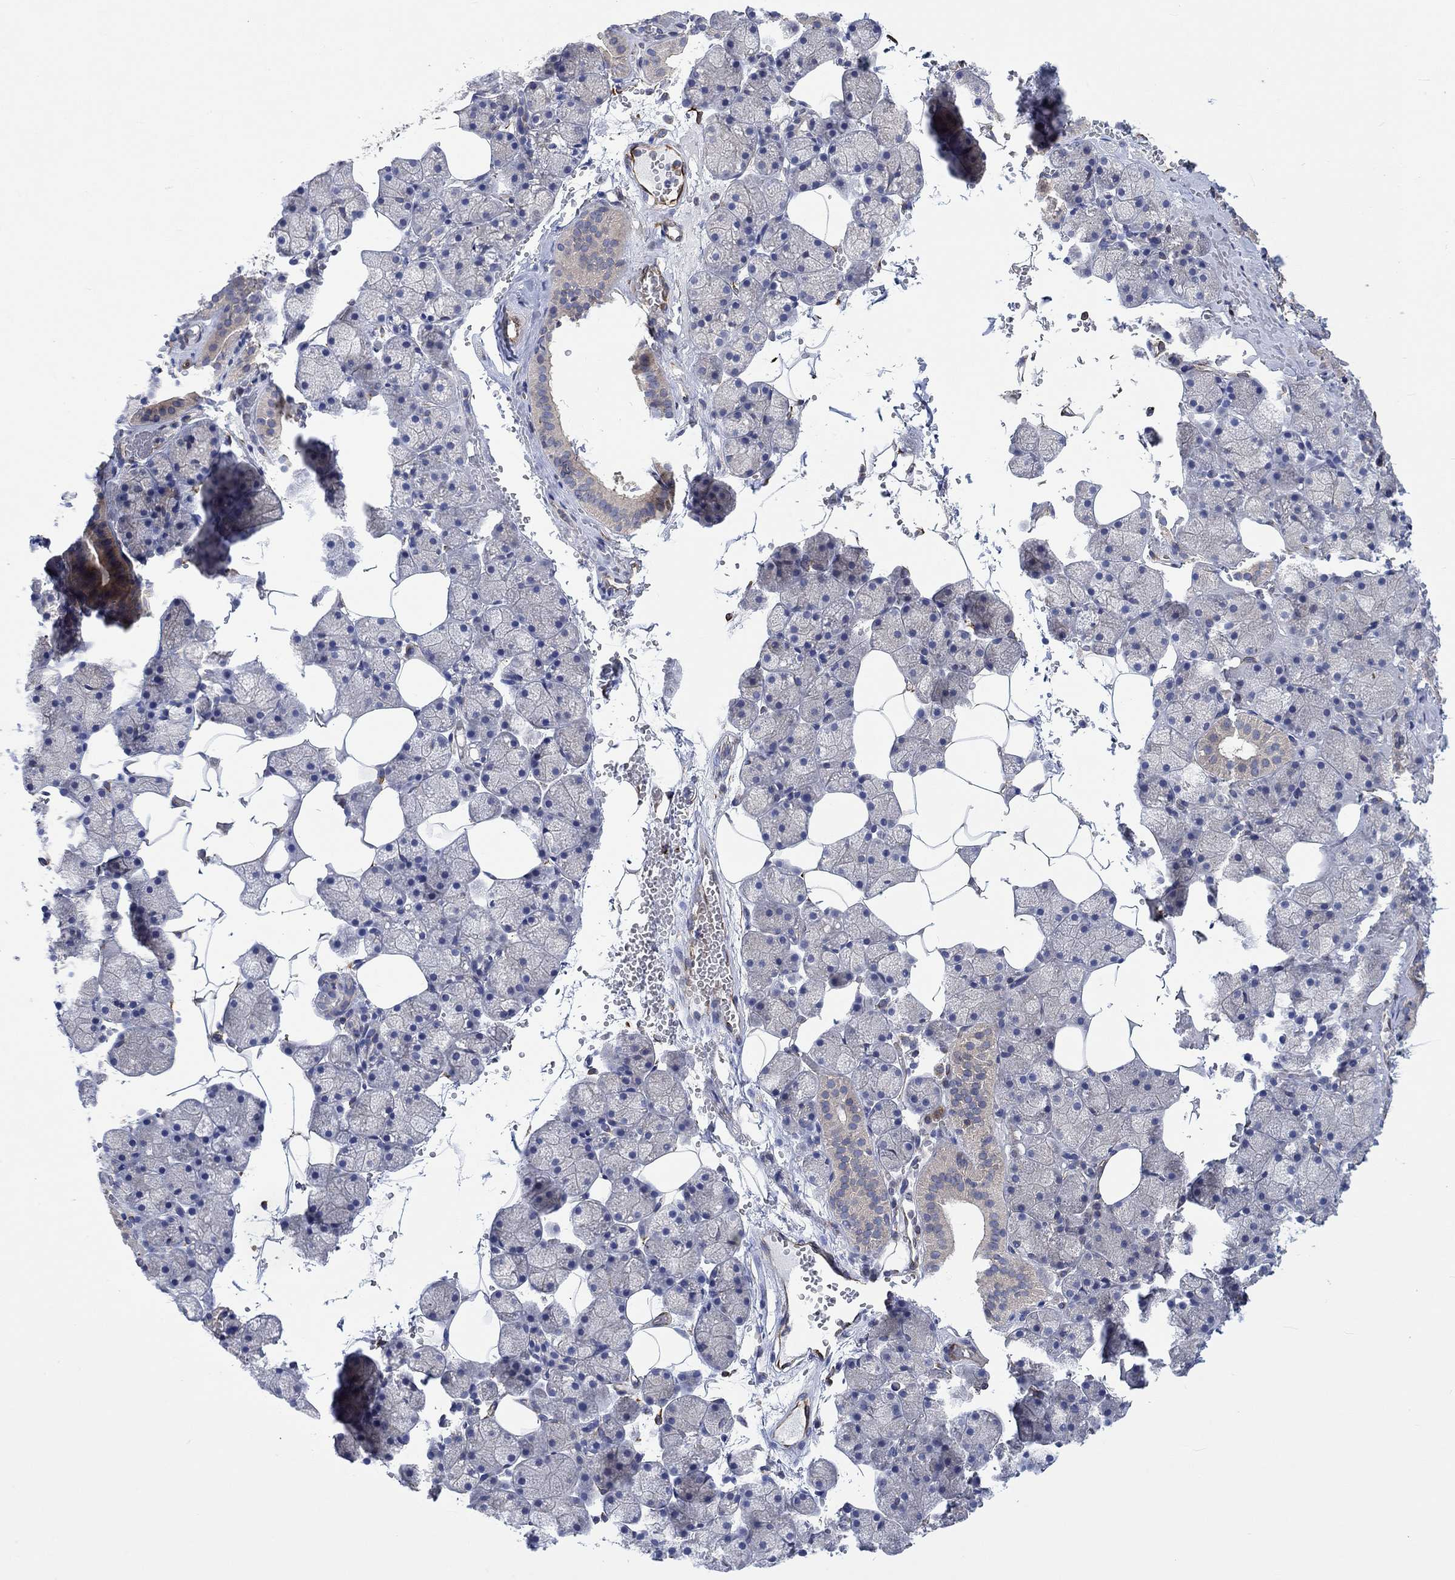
{"staining": {"intensity": "weak", "quantity": "<25%", "location": "cytoplasmic/membranous"}, "tissue": "salivary gland", "cell_type": "Glandular cells", "image_type": "normal", "snomed": [{"axis": "morphology", "description": "Normal tissue, NOS"}, {"axis": "topography", "description": "Salivary gland"}], "caption": "Glandular cells show no significant positivity in normal salivary gland. Nuclei are stained in blue.", "gene": "CAMK1D", "patient": {"sex": "male", "age": 38}}